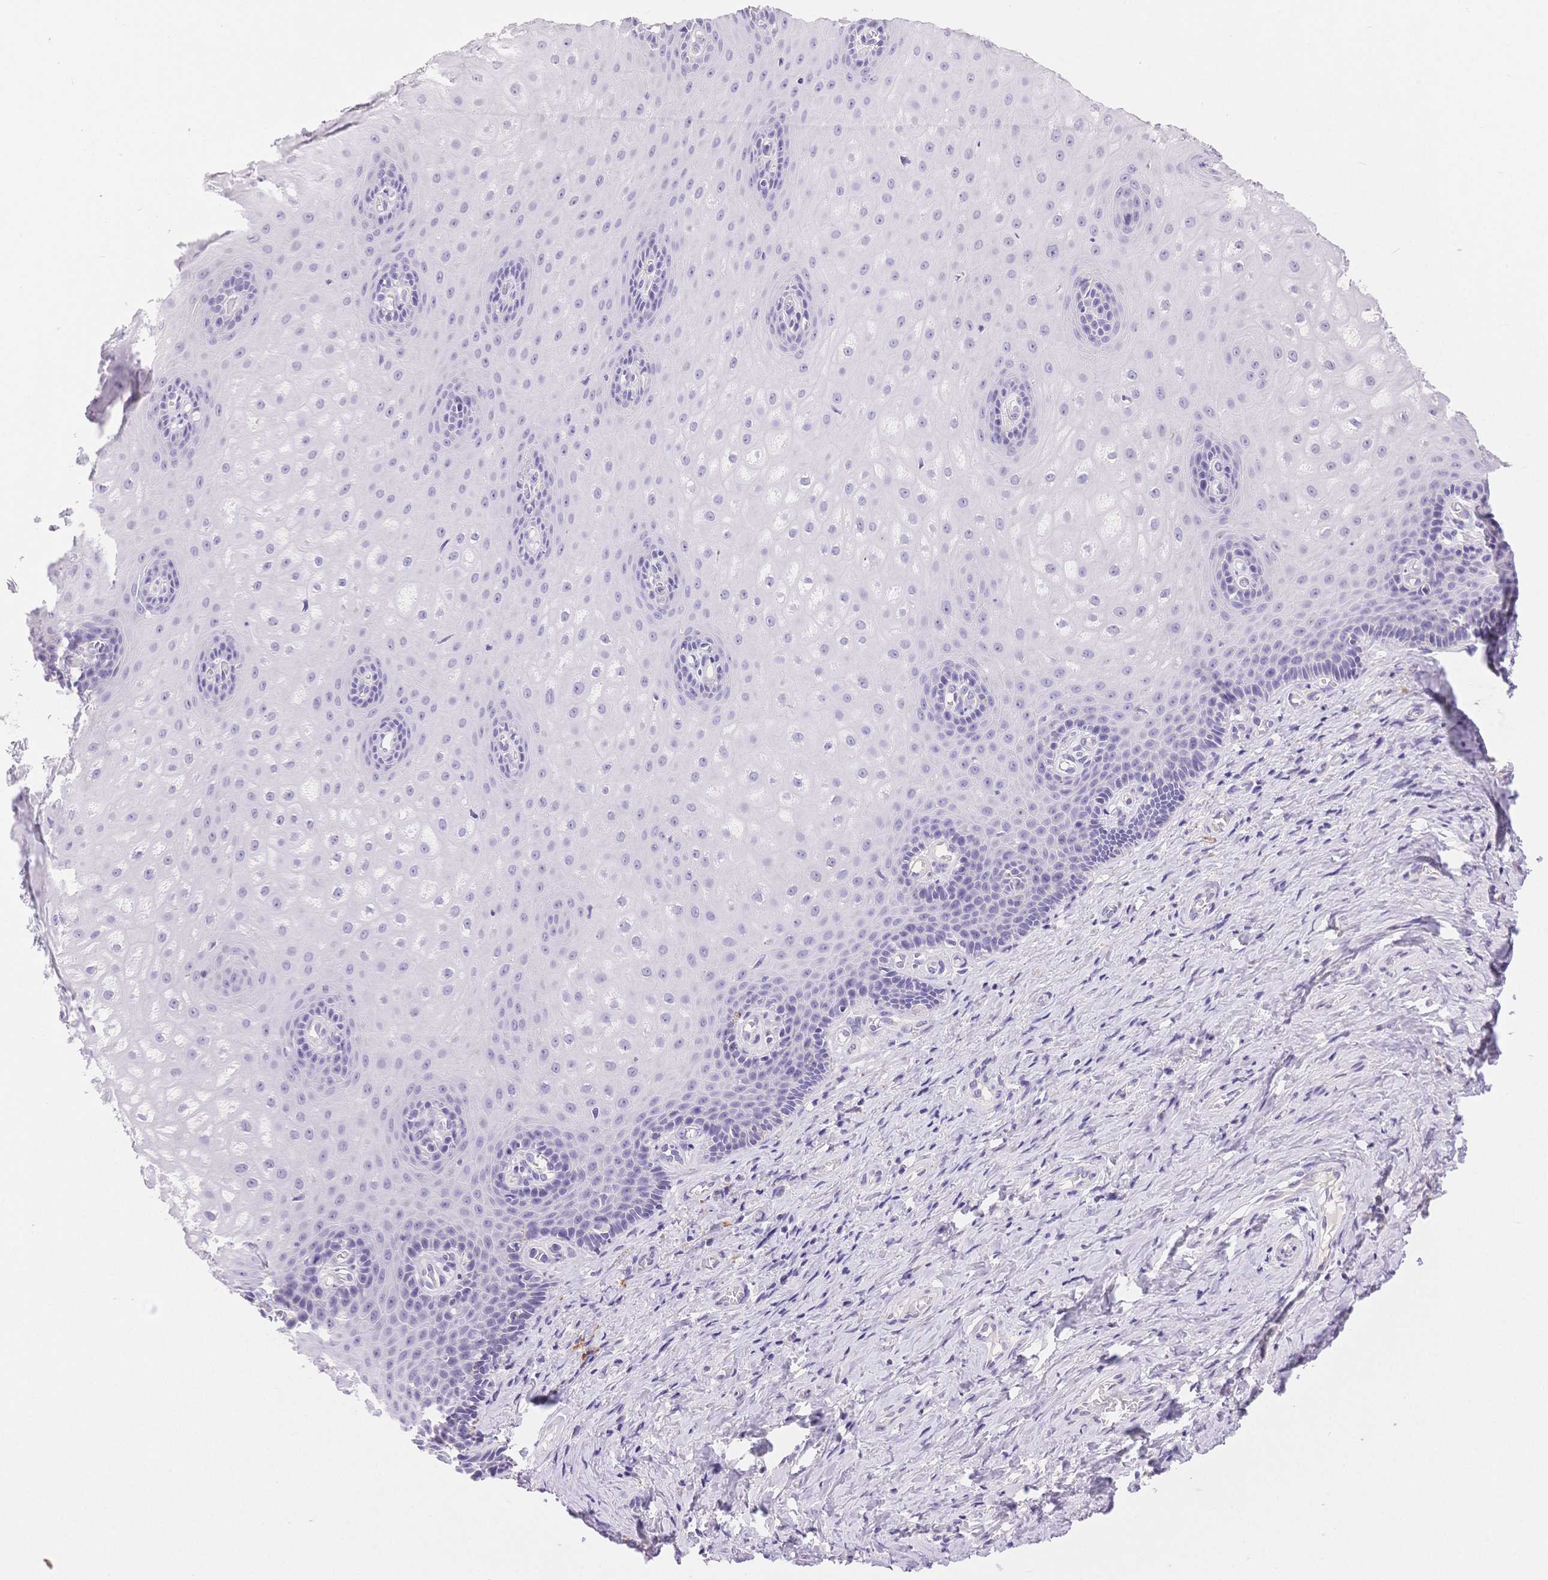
{"staining": {"intensity": "negative", "quantity": "none", "location": "none"}, "tissue": "vagina", "cell_type": "Squamous epithelial cells", "image_type": "normal", "snomed": [{"axis": "morphology", "description": "Normal tissue, NOS"}, {"axis": "topography", "description": "Vagina"}], "caption": "The photomicrograph shows no significant staining in squamous epithelial cells of vagina. (IHC, brightfield microscopy, high magnification).", "gene": "MYOM1", "patient": {"sex": "female", "age": 83}}